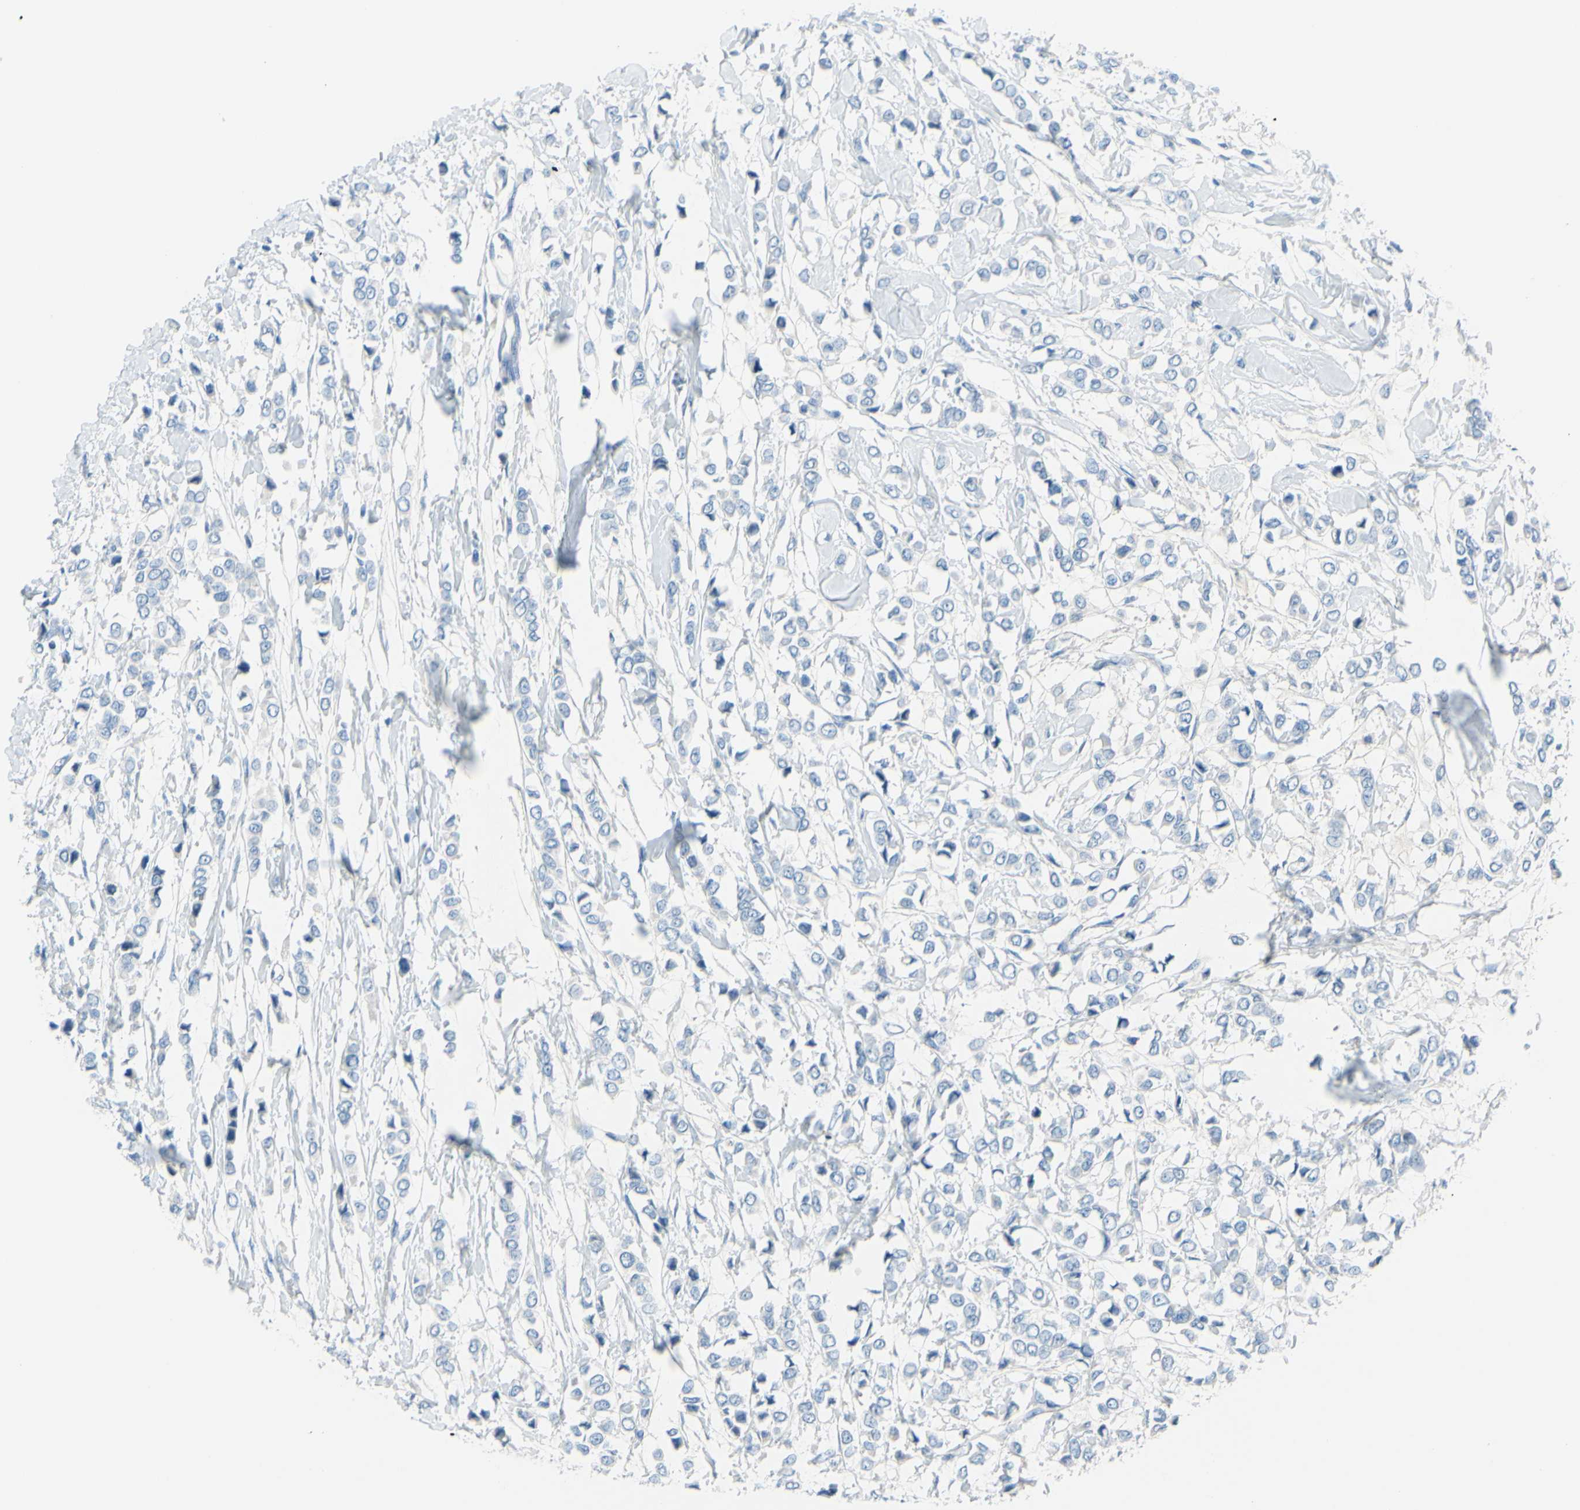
{"staining": {"intensity": "negative", "quantity": "none", "location": "none"}, "tissue": "breast cancer", "cell_type": "Tumor cells", "image_type": "cancer", "snomed": [{"axis": "morphology", "description": "Lobular carcinoma"}, {"axis": "topography", "description": "Breast"}], "caption": "This is a image of immunohistochemistry staining of breast cancer, which shows no expression in tumor cells. The staining is performed using DAB (3,3'-diaminobenzidine) brown chromogen with nuclei counter-stained in using hematoxylin.", "gene": "SLC1A2", "patient": {"sex": "female", "age": 51}}